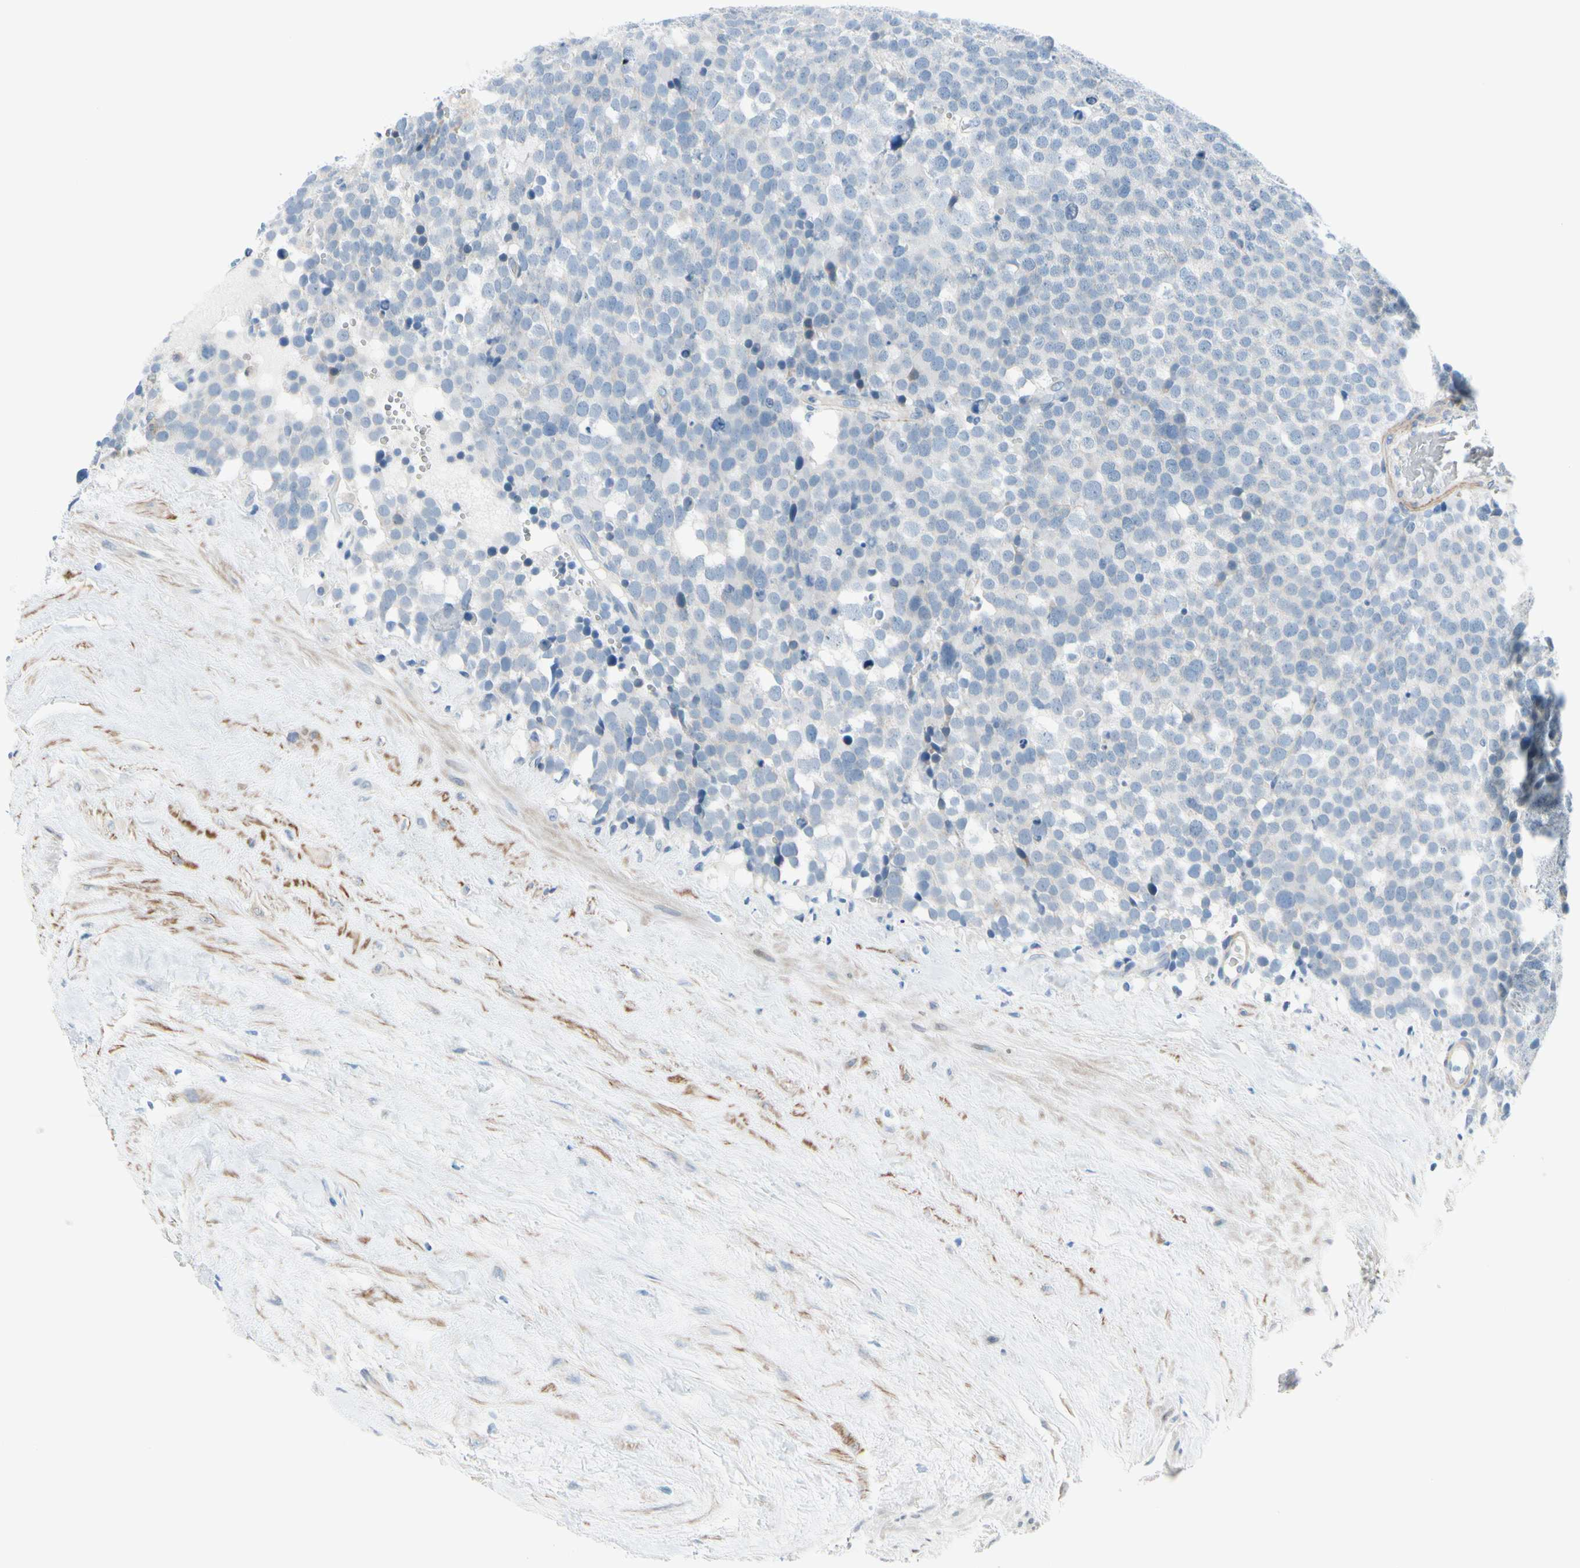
{"staining": {"intensity": "negative", "quantity": "none", "location": "none"}, "tissue": "testis cancer", "cell_type": "Tumor cells", "image_type": "cancer", "snomed": [{"axis": "morphology", "description": "Seminoma, NOS"}, {"axis": "topography", "description": "Testis"}], "caption": "The image displays no staining of tumor cells in testis cancer (seminoma).", "gene": "FCER2", "patient": {"sex": "male", "age": 71}}